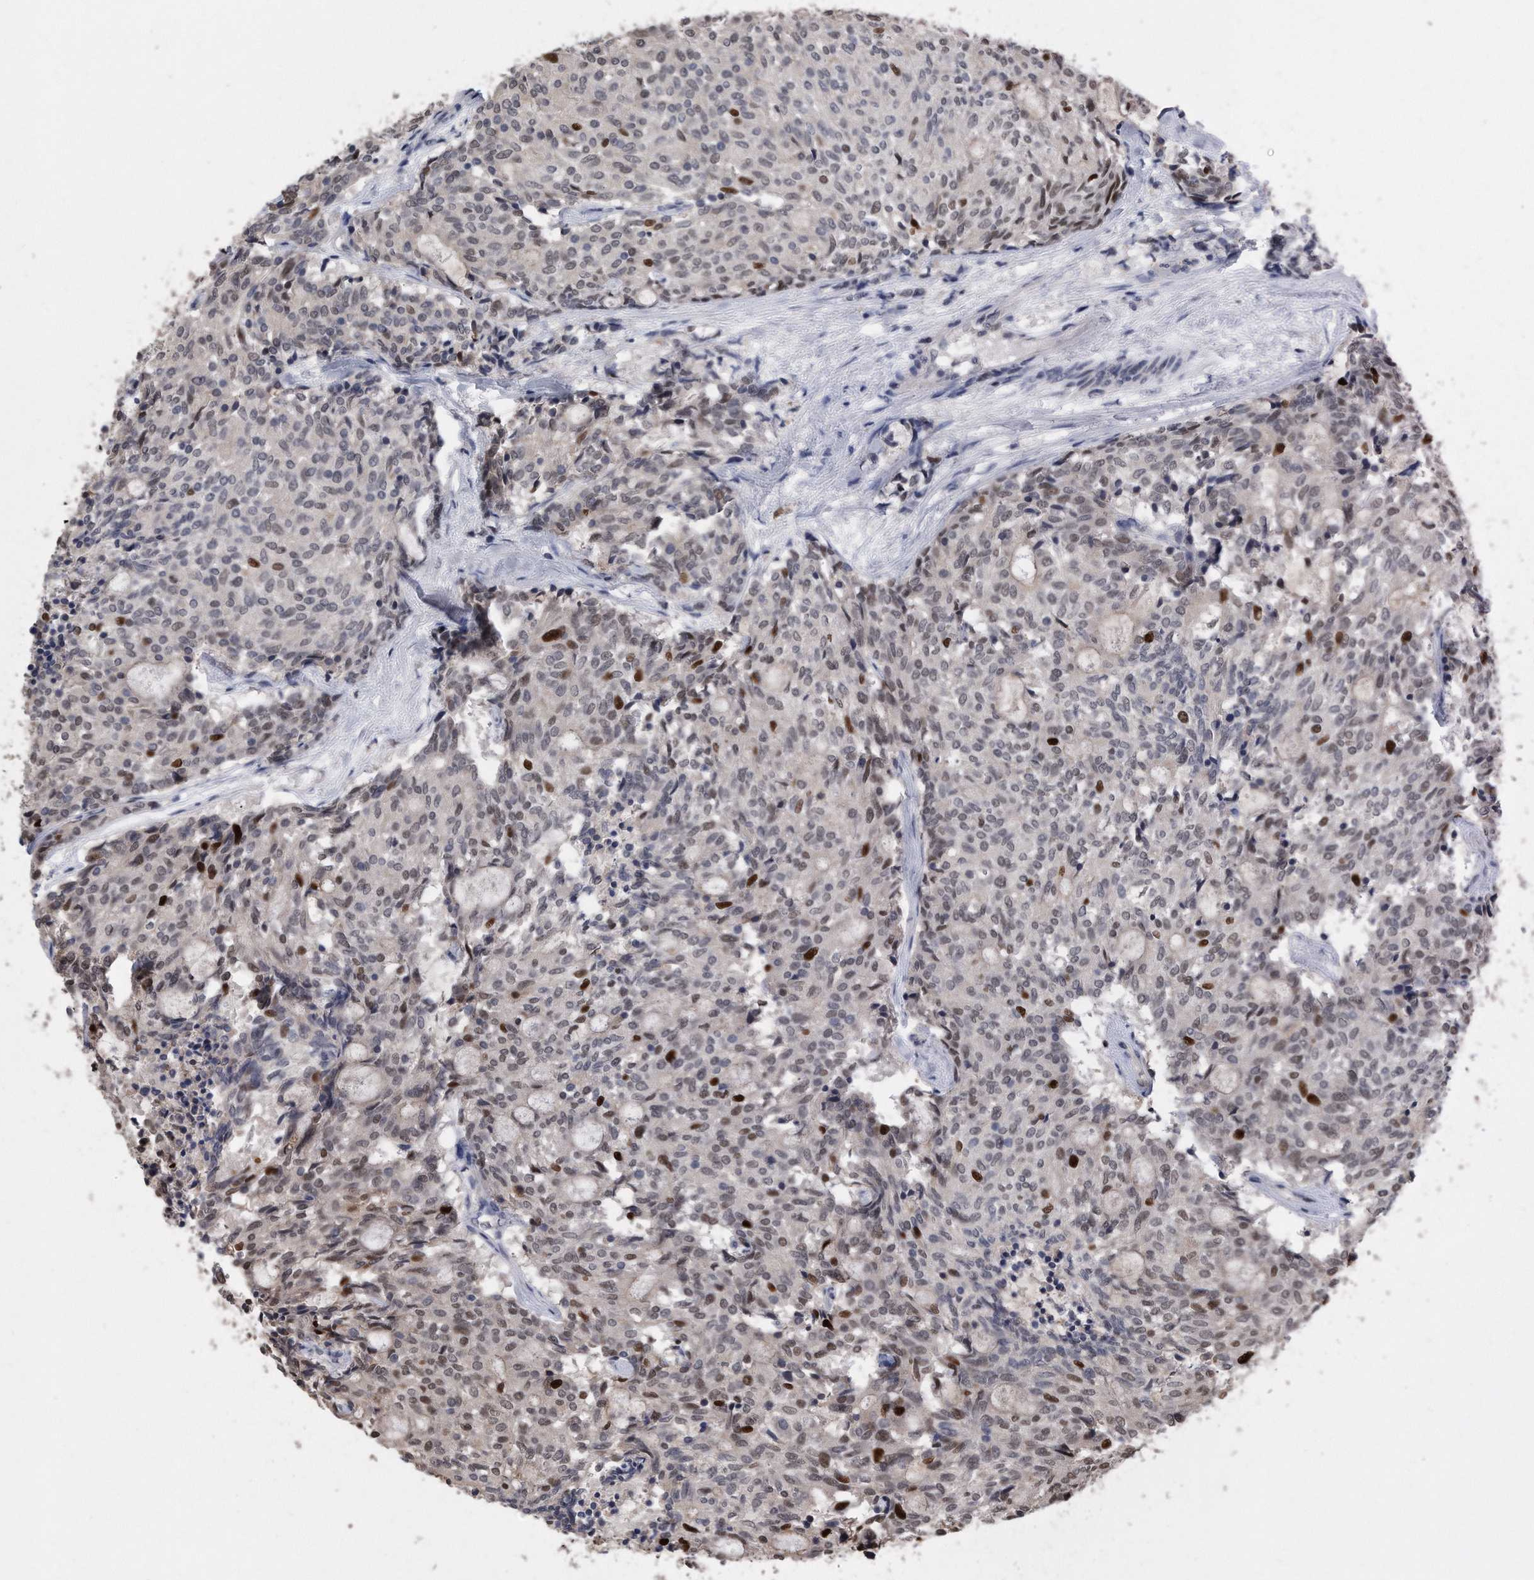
{"staining": {"intensity": "moderate", "quantity": "<25%", "location": "nuclear"}, "tissue": "carcinoid", "cell_type": "Tumor cells", "image_type": "cancer", "snomed": [{"axis": "morphology", "description": "Carcinoid, malignant, NOS"}, {"axis": "topography", "description": "Pancreas"}], "caption": "DAB (3,3'-diaminobenzidine) immunohistochemical staining of human malignant carcinoid shows moderate nuclear protein staining in approximately <25% of tumor cells.", "gene": "PCNA", "patient": {"sex": "female", "age": 54}}